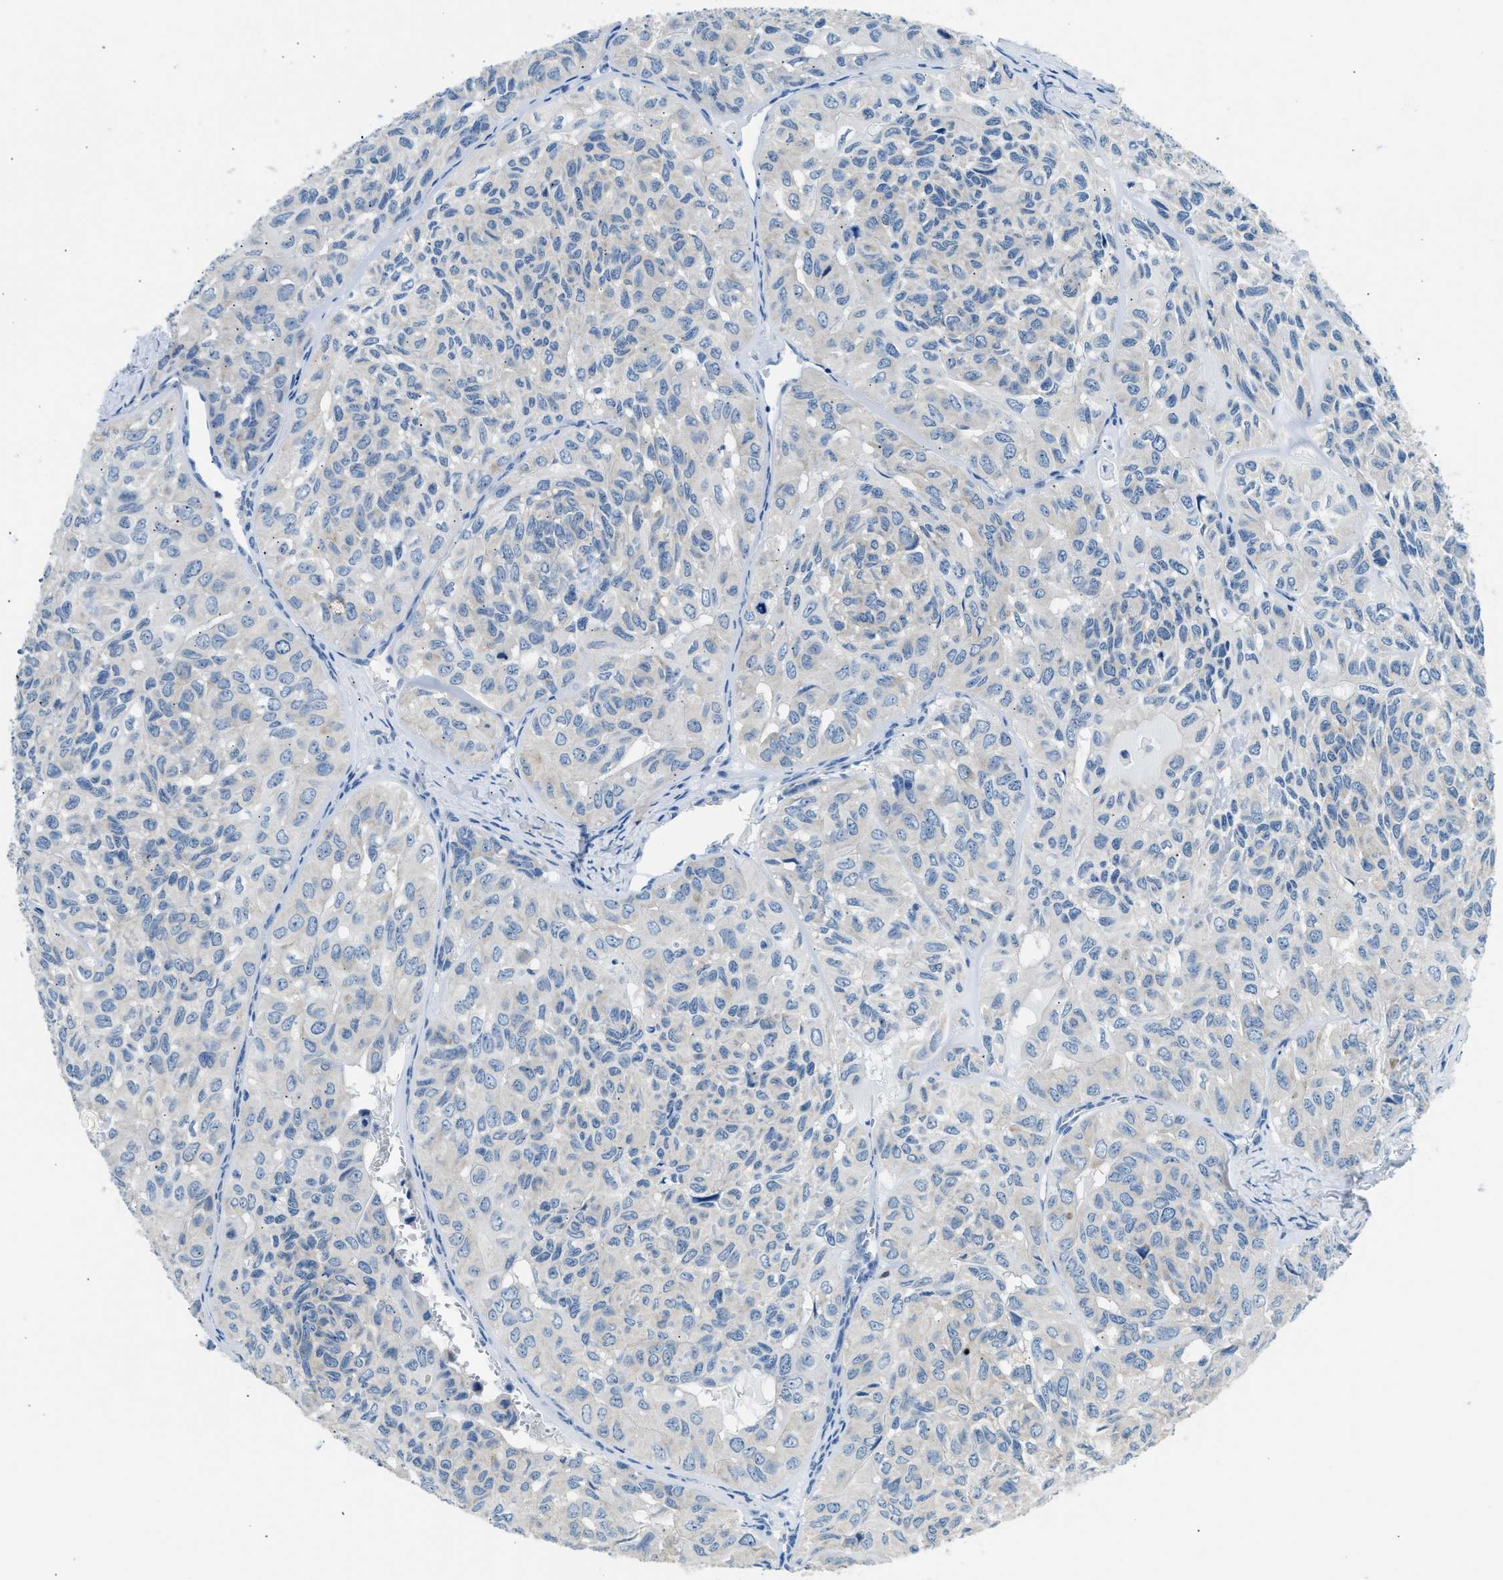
{"staining": {"intensity": "negative", "quantity": "none", "location": "none"}, "tissue": "head and neck cancer", "cell_type": "Tumor cells", "image_type": "cancer", "snomed": [{"axis": "morphology", "description": "Adenocarcinoma, NOS"}, {"axis": "topography", "description": "Salivary gland, NOS"}, {"axis": "topography", "description": "Head-Neck"}], "caption": "Head and neck cancer stained for a protein using immunohistochemistry (IHC) displays no positivity tumor cells.", "gene": "CLDN18", "patient": {"sex": "female", "age": 76}}